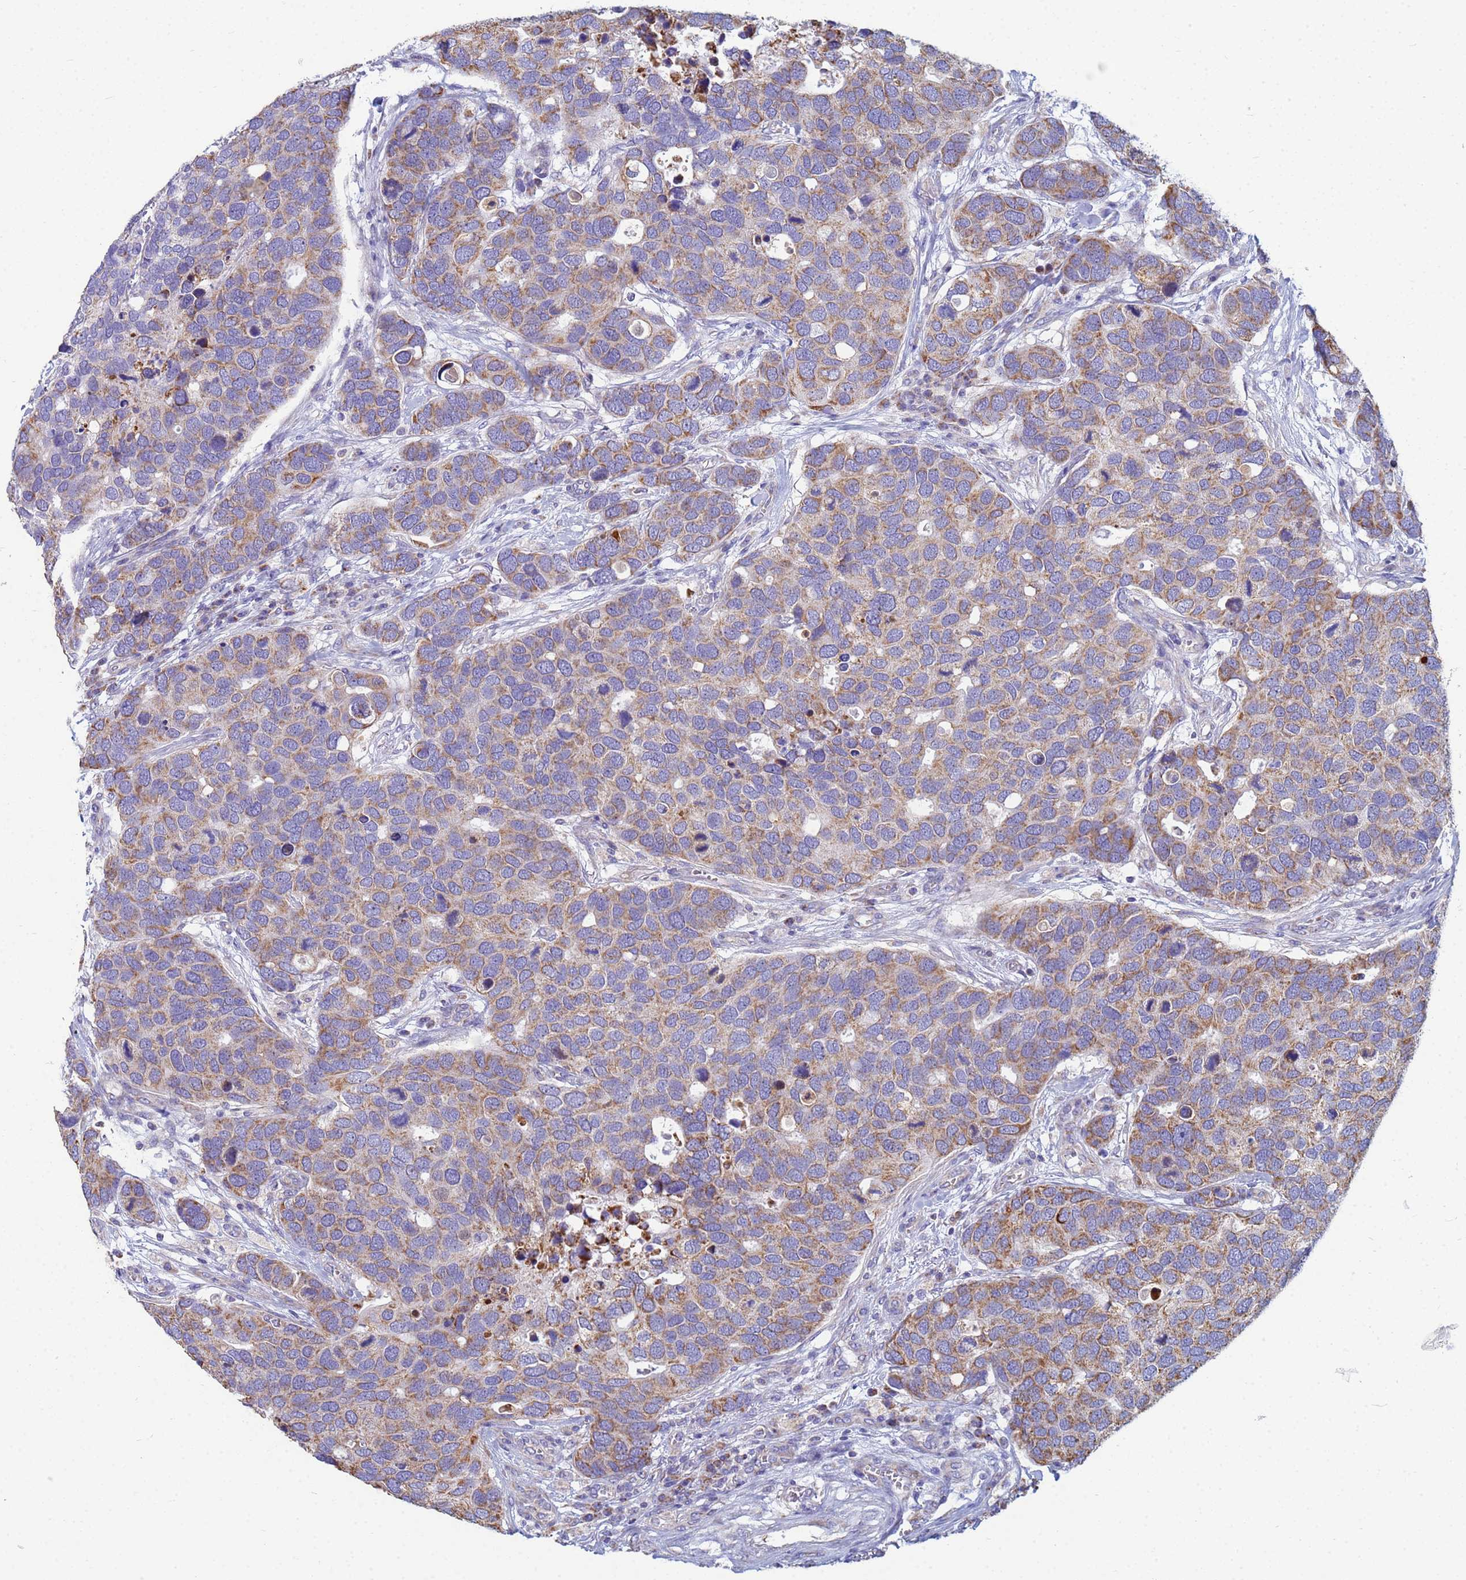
{"staining": {"intensity": "moderate", "quantity": "25%-75%", "location": "cytoplasmic/membranous"}, "tissue": "breast cancer", "cell_type": "Tumor cells", "image_type": "cancer", "snomed": [{"axis": "morphology", "description": "Duct carcinoma"}, {"axis": "topography", "description": "Breast"}], "caption": "High-power microscopy captured an immunohistochemistry (IHC) image of breast cancer (intraductal carcinoma), revealing moderate cytoplasmic/membranous positivity in approximately 25%-75% of tumor cells.", "gene": "UQCRH", "patient": {"sex": "female", "age": 83}}